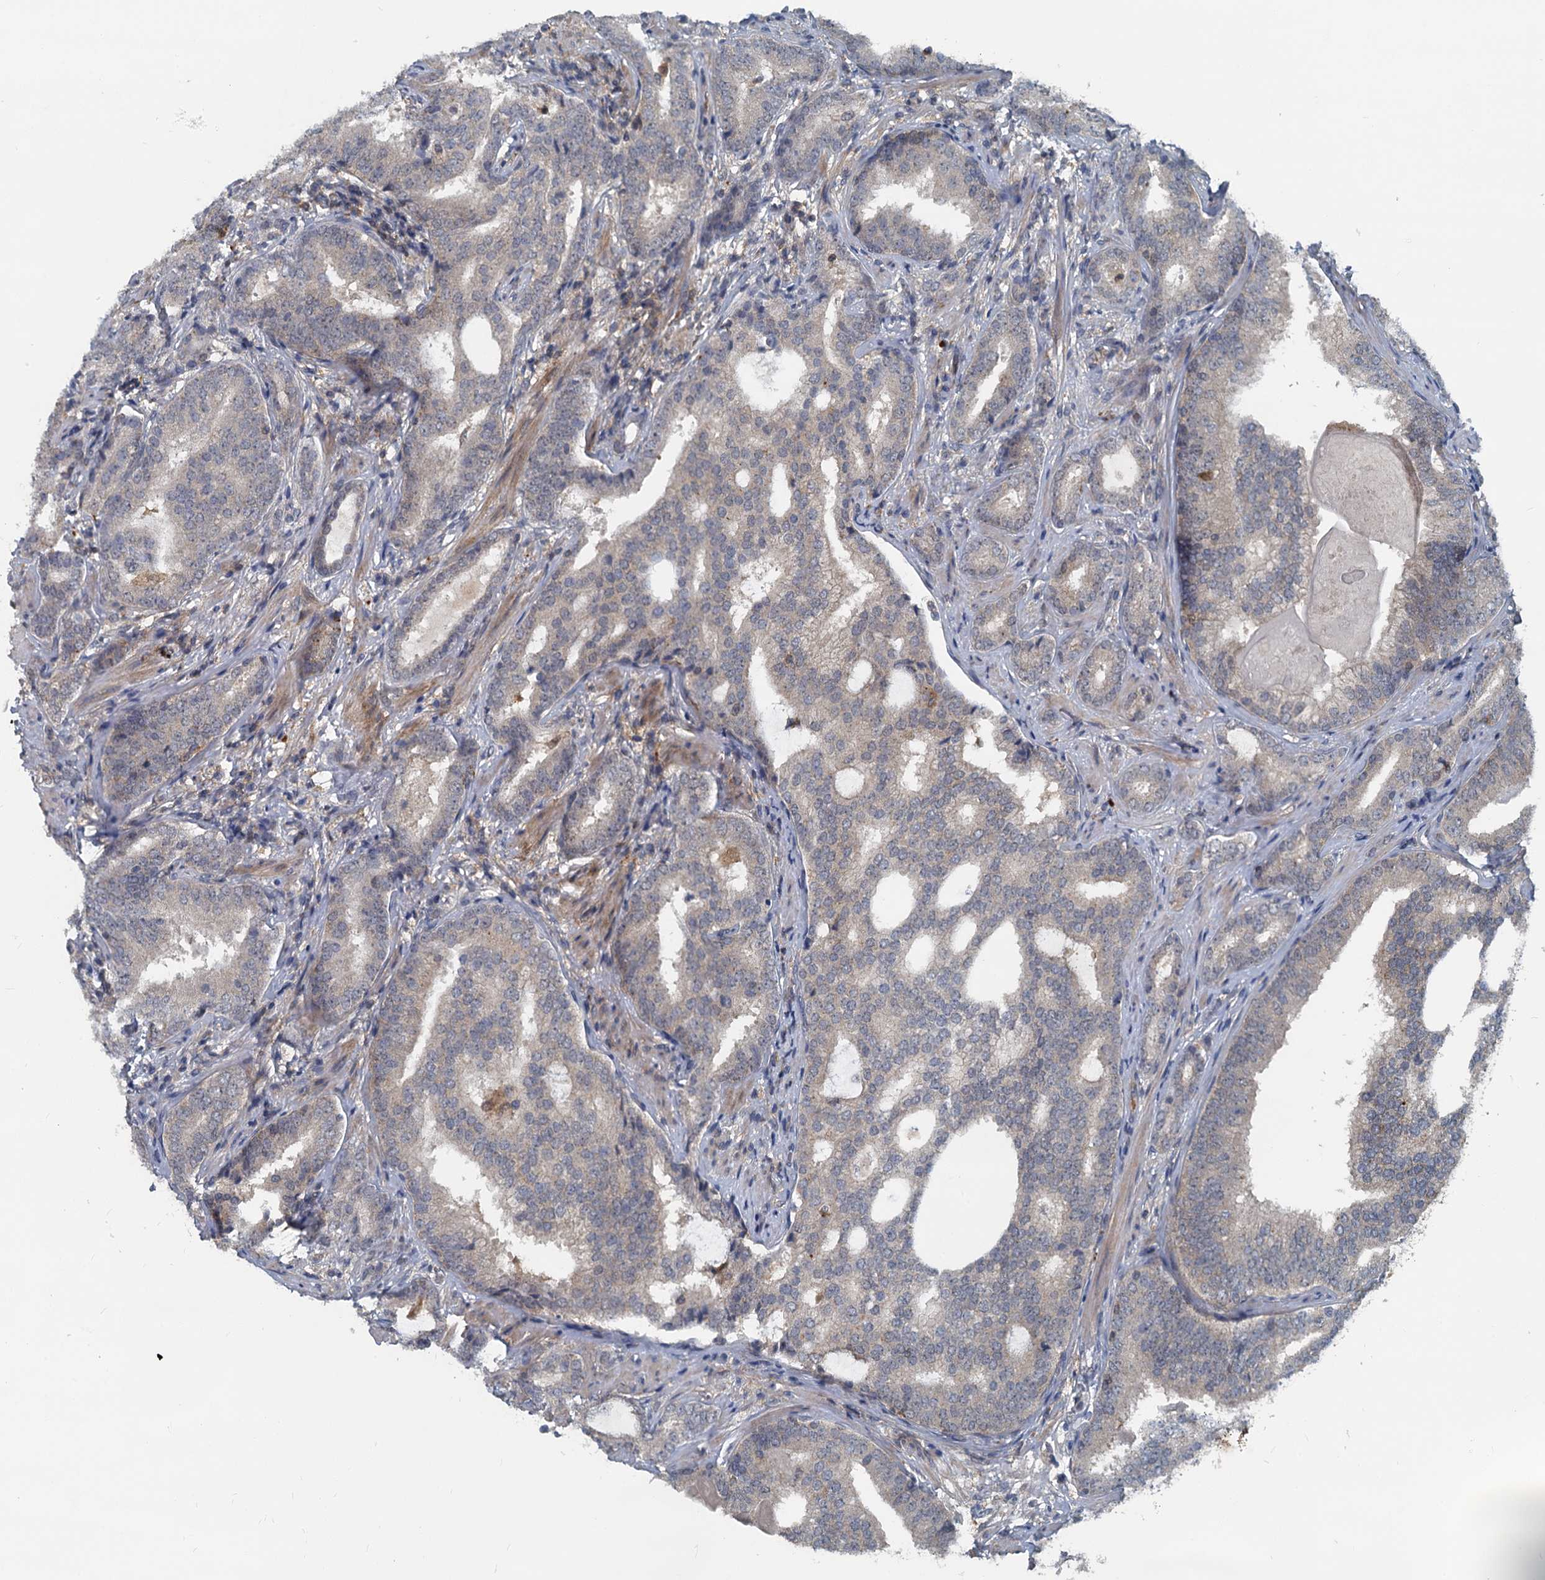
{"staining": {"intensity": "weak", "quantity": "<25%", "location": "cytoplasmic/membranous"}, "tissue": "prostate cancer", "cell_type": "Tumor cells", "image_type": "cancer", "snomed": [{"axis": "morphology", "description": "Adenocarcinoma, High grade"}, {"axis": "topography", "description": "Prostate"}], "caption": "Histopathology image shows no significant protein positivity in tumor cells of prostate cancer.", "gene": "GCLM", "patient": {"sex": "male", "age": 63}}